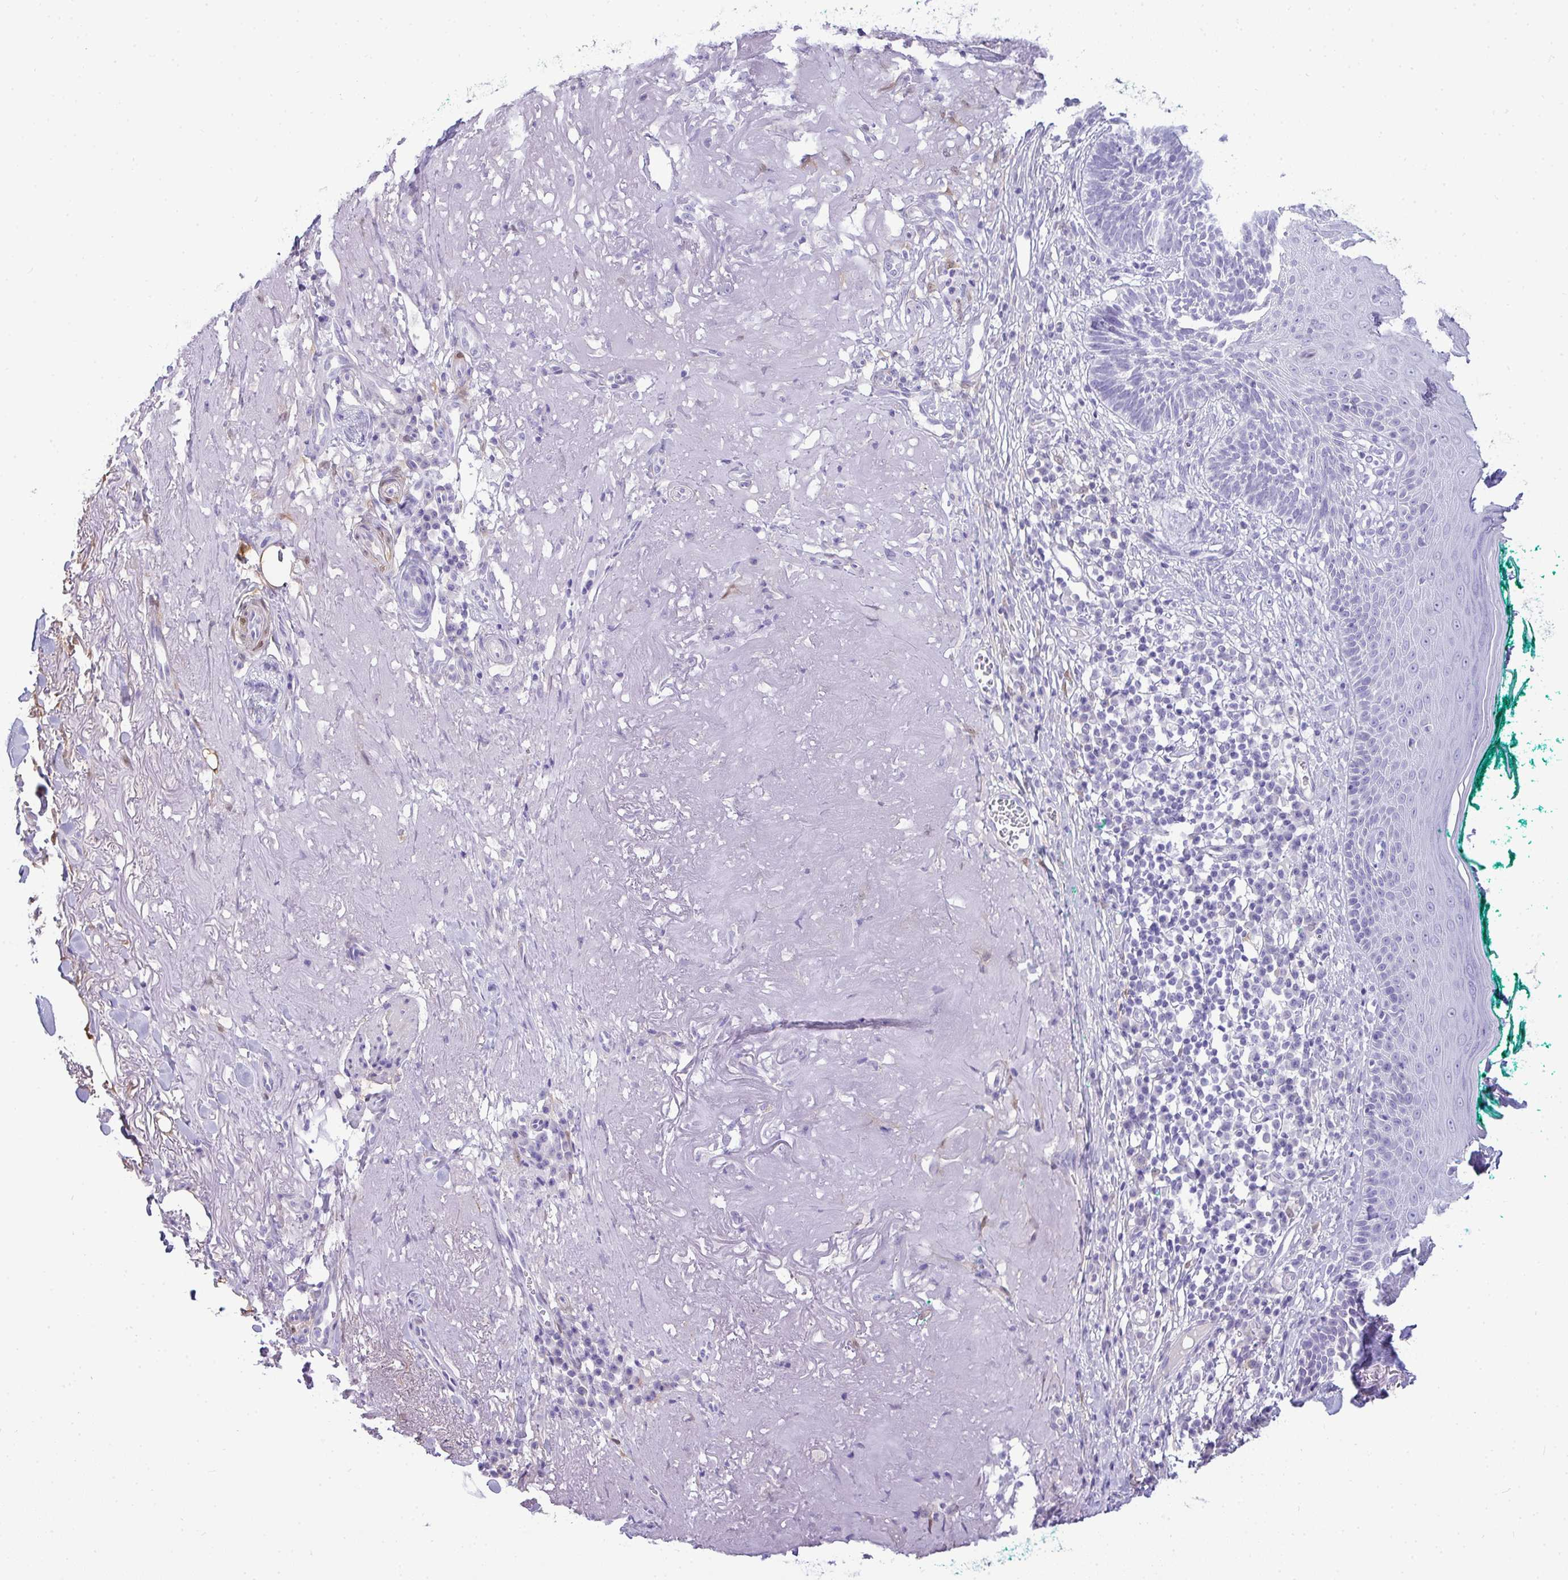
{"staining": {"intensity": "negative", "quantity": "none", "location": "none"}, "tissue": "skin cancer", "cell_type": "Tumor cells", "image_type": "cancer", "snomed": [{"axis": "morphology", "description": "Basal cell carcinoma"}, {"axis": "topography", "description": "Skin"}, {"axis": "topography", "description": "Skin of face"}], "caption": "High power microscopy micrograph of an immunohistochemistry image of skin basal cell carcinoma, revealing no significant staining in tumor cells.", "gene": "HSPB6", "patient": {"sex": "female", "age": 80}}